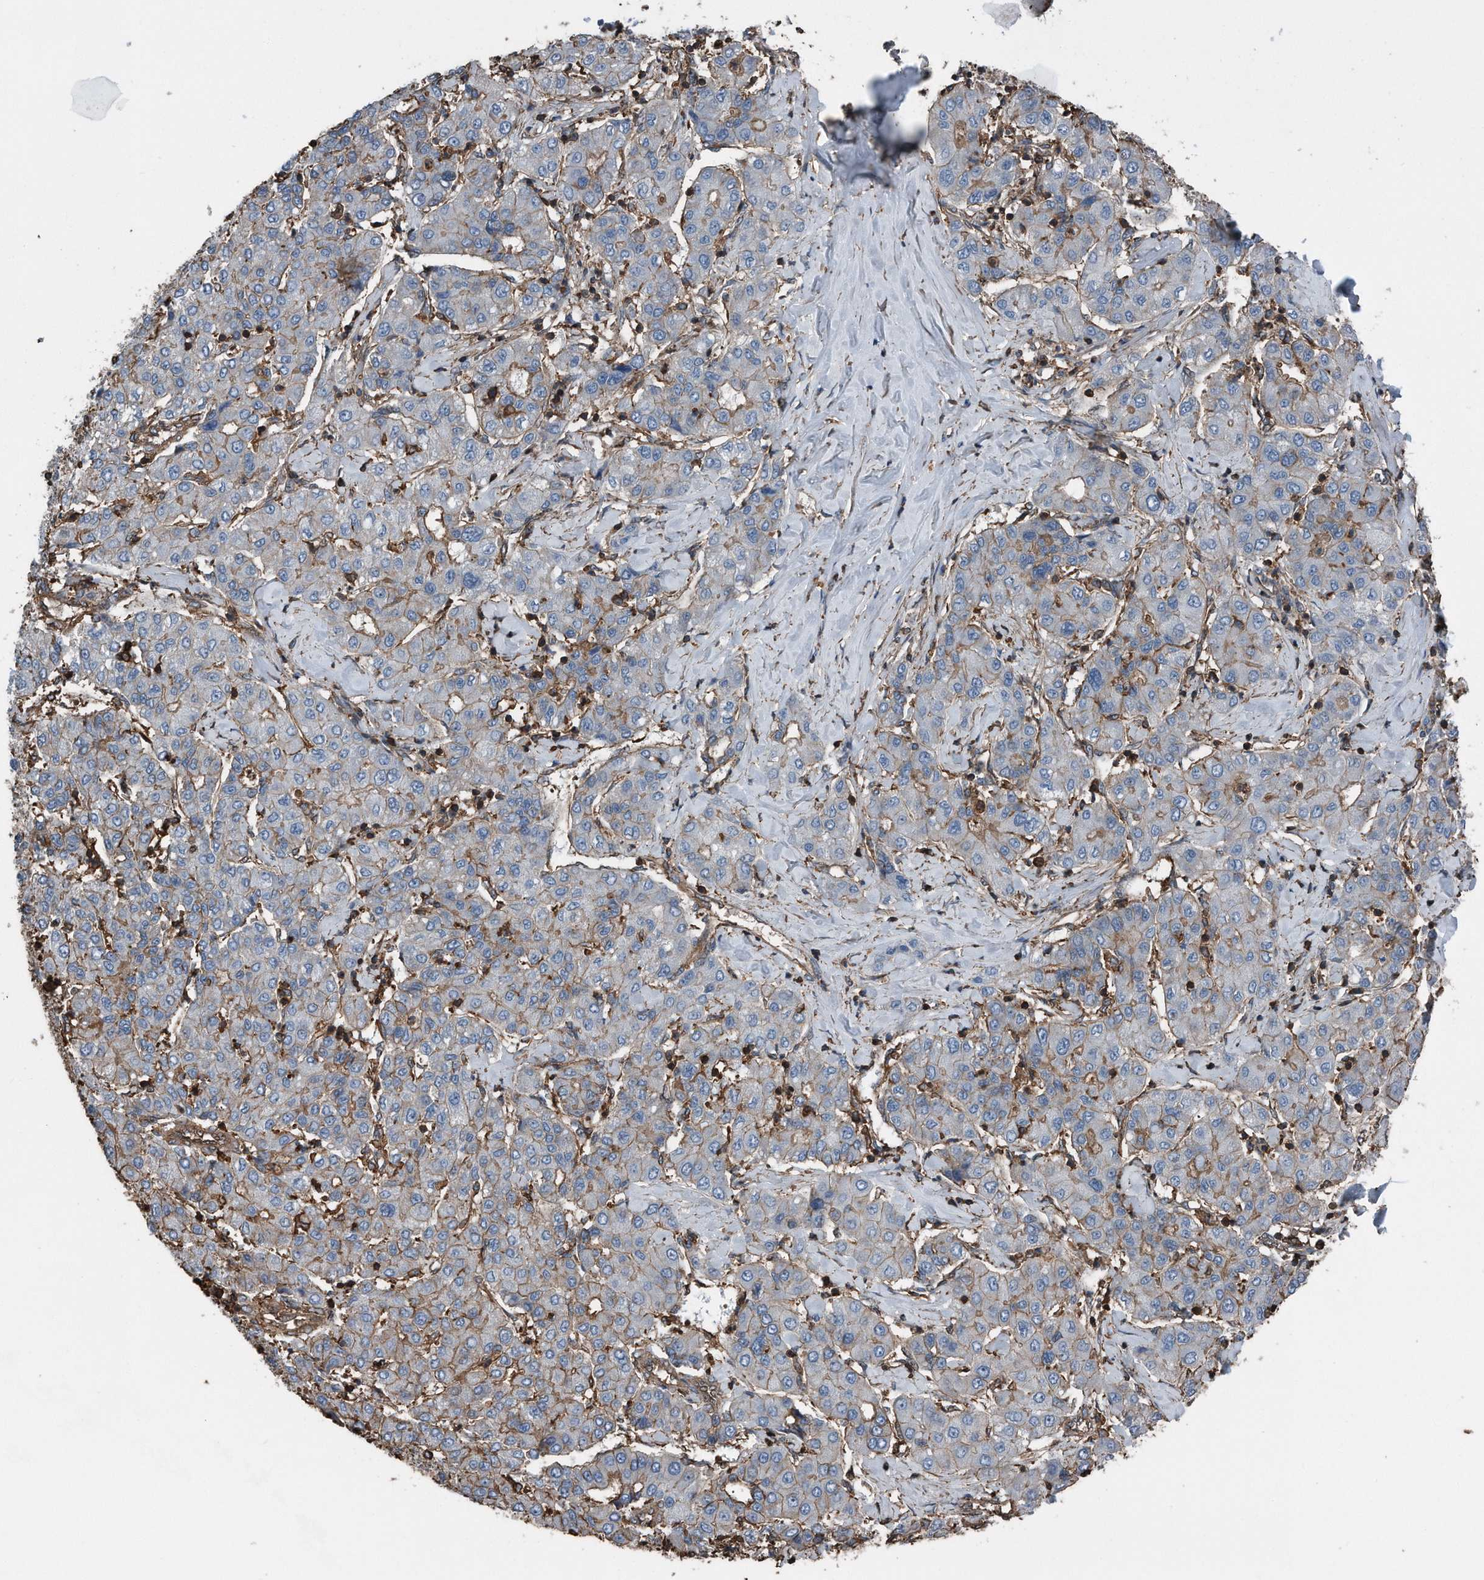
{"staining": {"intensity": "weak", "quantity": ">75%", "location": "cytoplasmic/membranous"}, "tissue": "liver cancer", "cell_type": "Tumor cells", "image_type": "cancer", "snomed": [{"axis": "morphology", "description": "Carcinoma, Hepatocellular, NOS"}, {"axis": "topography", "description": "Liver"}], "caption": "This is a micrograph of immunohistochemistry (IHC) staining of liver hepatocellular carcinoma, which shows weak expression in the cytoplasmic/membranous of tumor cells.", "gene": "RSPO3", "patient": {"sex": "male", "age": 65}}